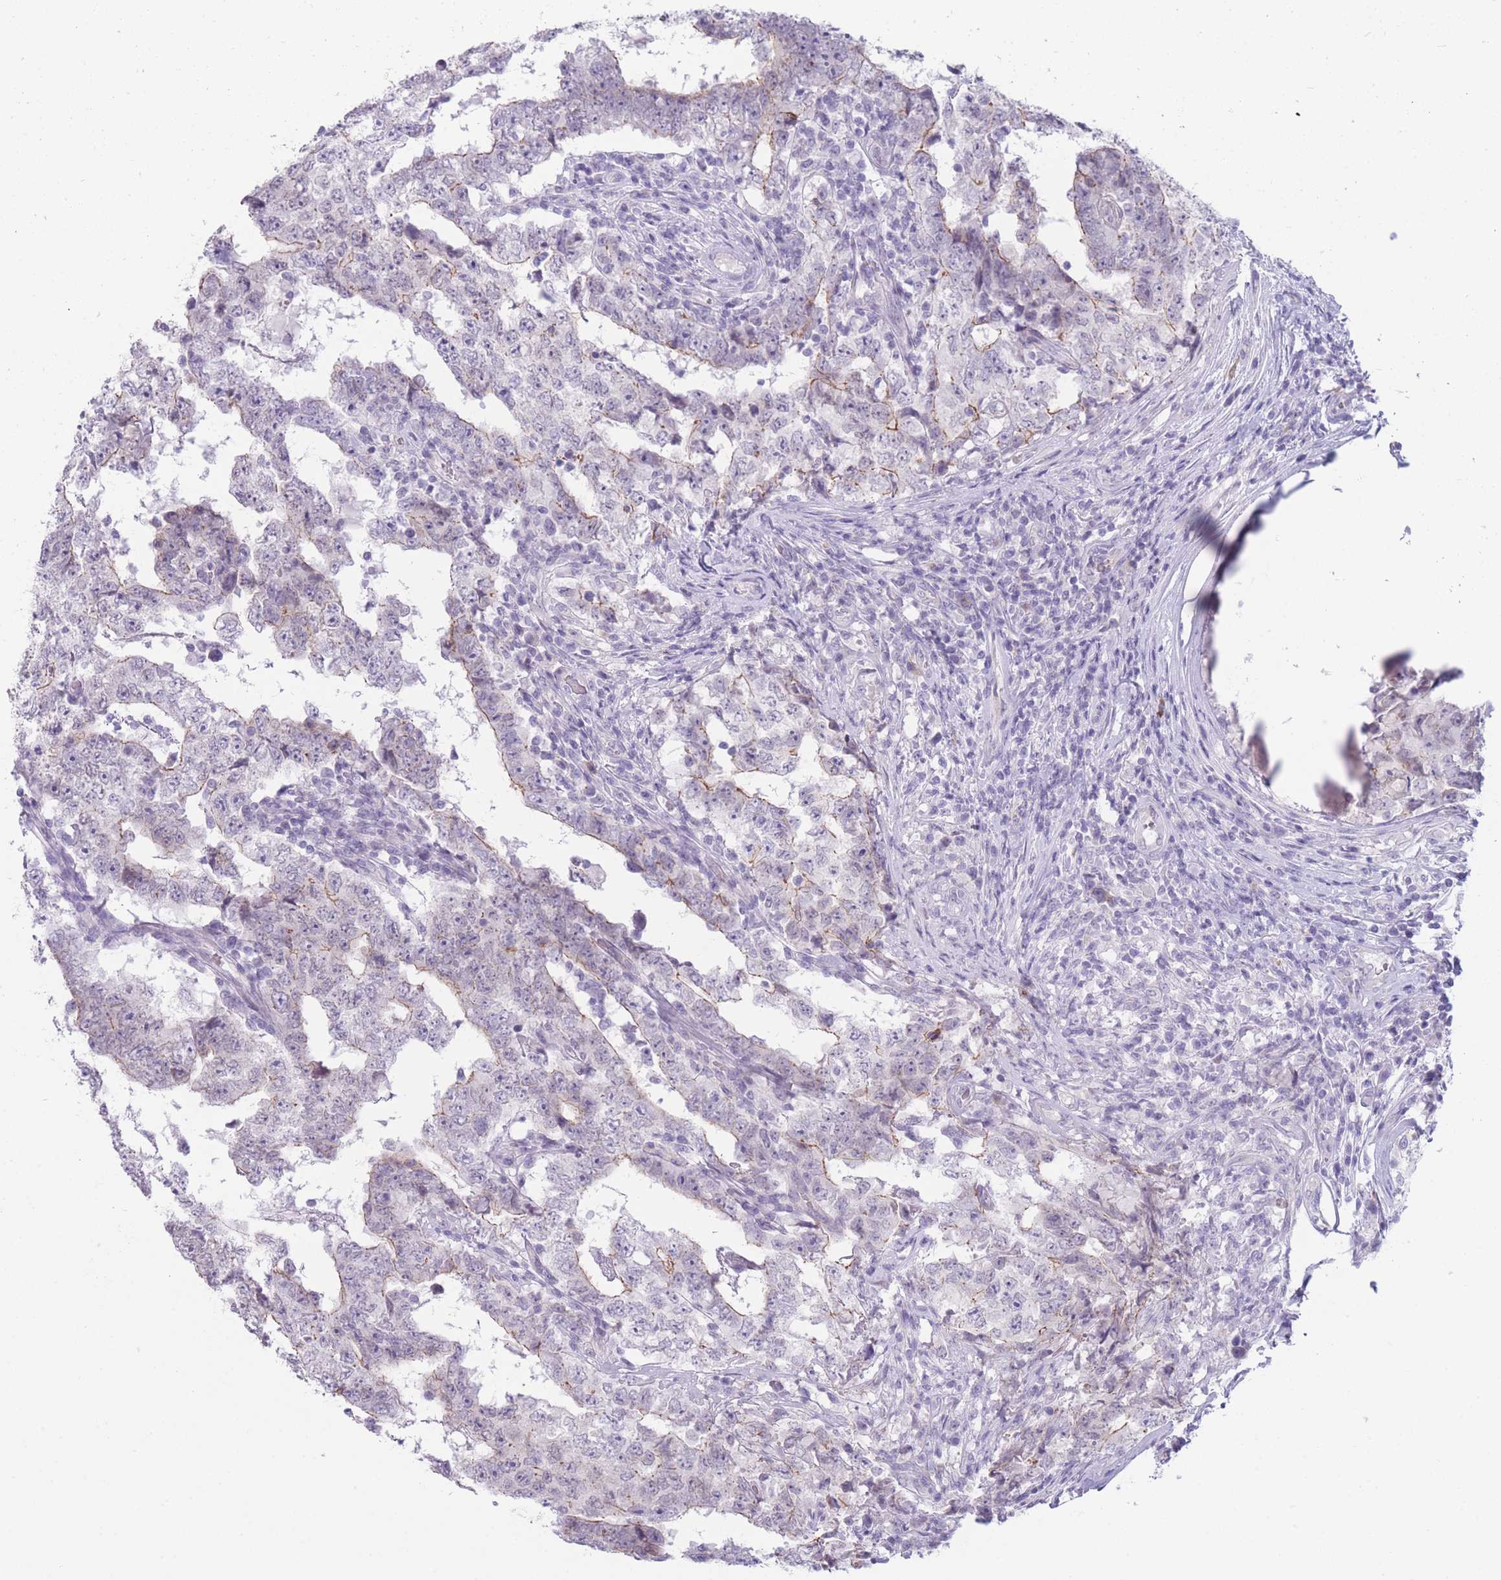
{"staining": {"intensity": "moderate", "quantity": "<25%", "location": "cytoplasmic/membranous"}, "tissue": "testis cancer", "cell_type": "Tumor cells", "image_type": "cancer", "snomed": [{"axis": "morphology", "description": "Carcinoma, Embryonal, NOS"}, {"axis": "topography", "description": "Testis"}], "caption": "A photomicrograph of human testis embryonal carcinoma stained for a protein reveals moderate cytoplasmic/membranous brown staining in tumor cells.", "gene": "DCANP1", "patient": {"sex": "male", "age": 25}}